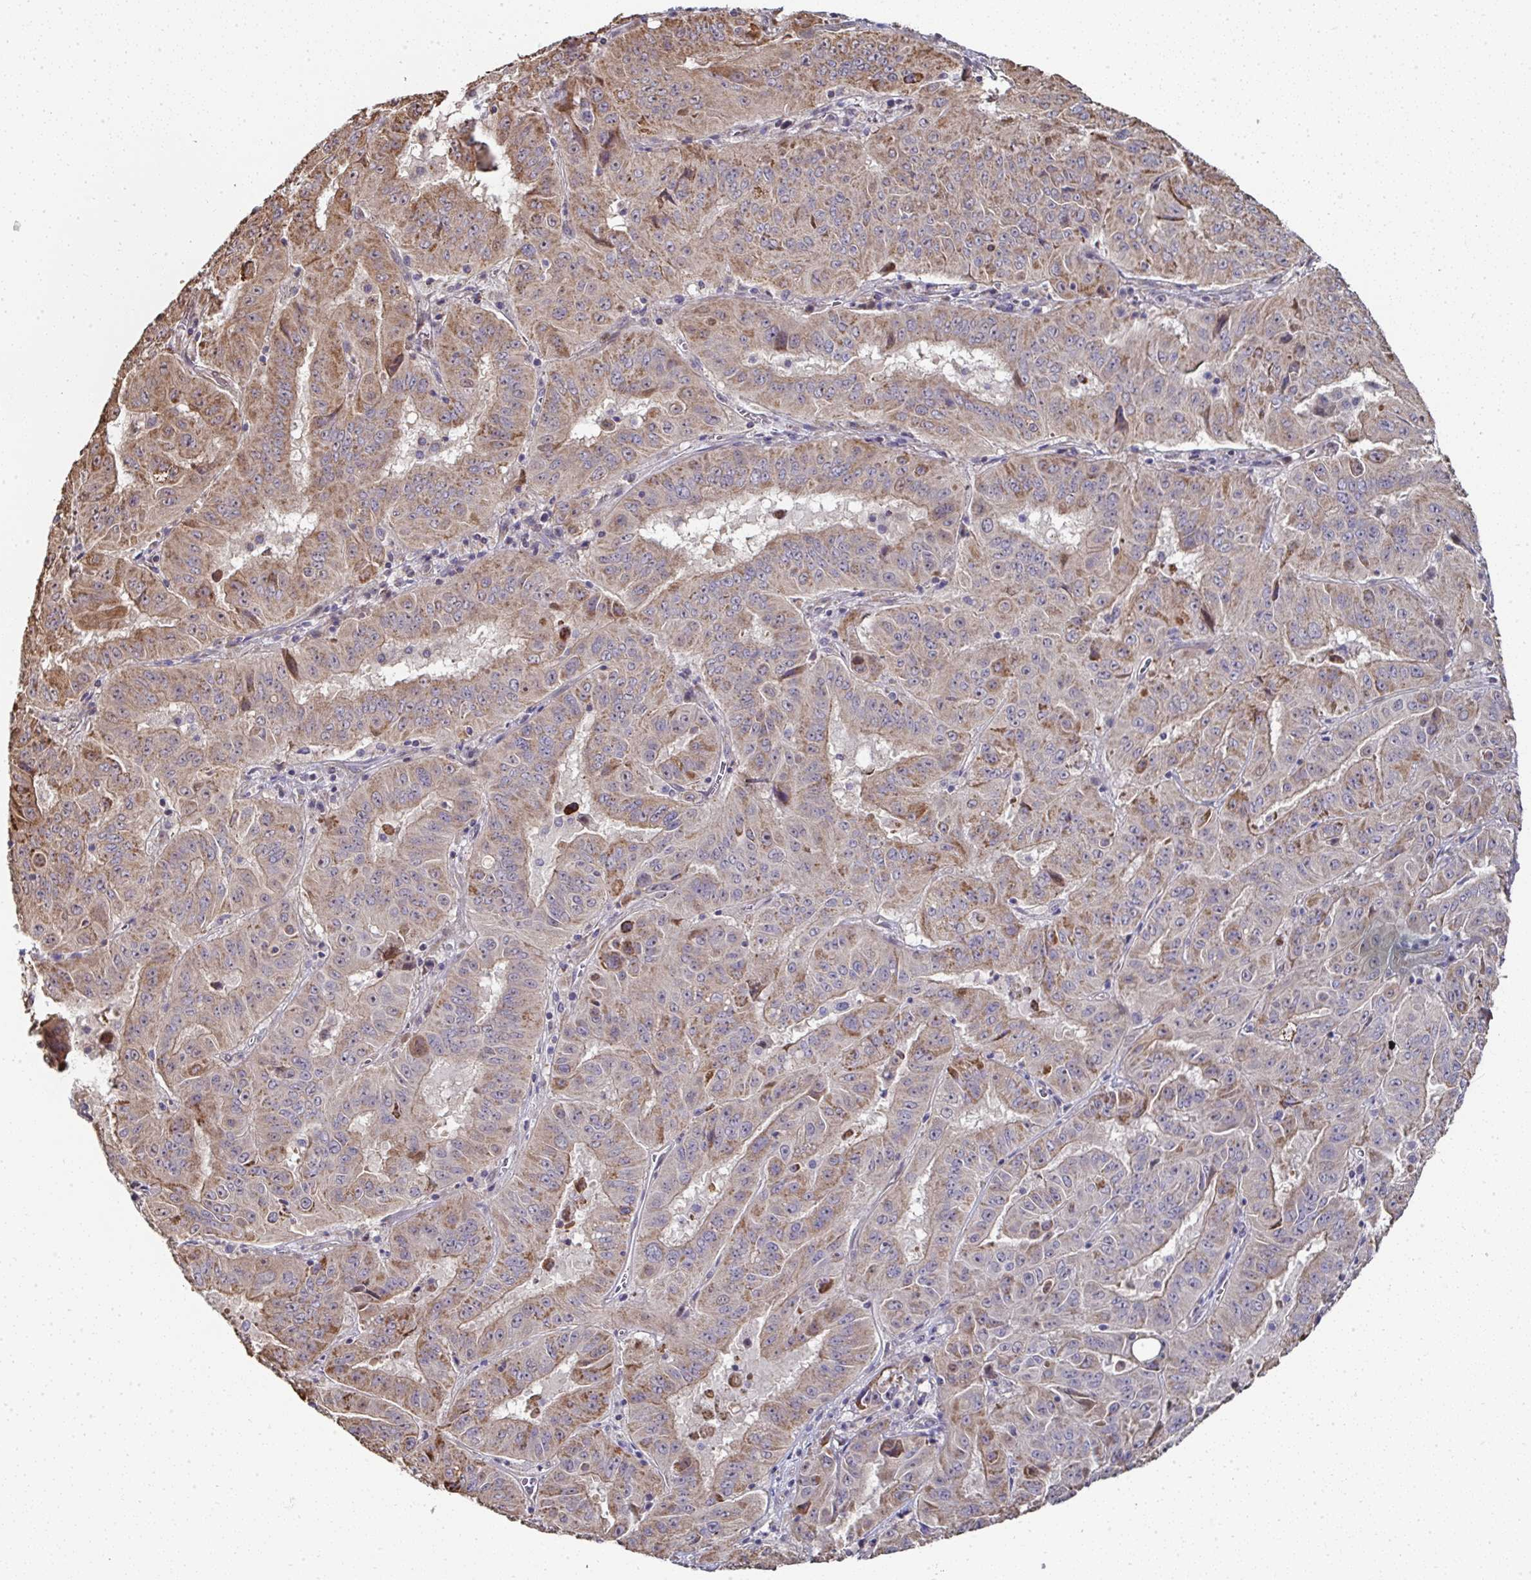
{"staining": {"intensity": "moderate", "quantity": ">75%", "location": "cytoplasmic/membranous"}, "tissue": "pancreatic cancer", "cell_type": "Tumor cells", "image_type": "cancer", "snomed": [{"axis": "morphology", "description": "Adenocarcinoma, NOS"}, {"axis": "topography", "description": "Pancreas"}], "caption": "Pancreatic cancer was stained to show a protein in brown. There is medium levels of moderate cytoplasmic/membranous positivity in about >75% of tumor cells. The staining was performed using DAB (3,3'-diaminobenzidine), with brown indicating positive protein expression. Nuclei are stained blue with hematoxylin.", "gene": "AGTPBP1", "patient": {"sex": "male", "age": 63}}